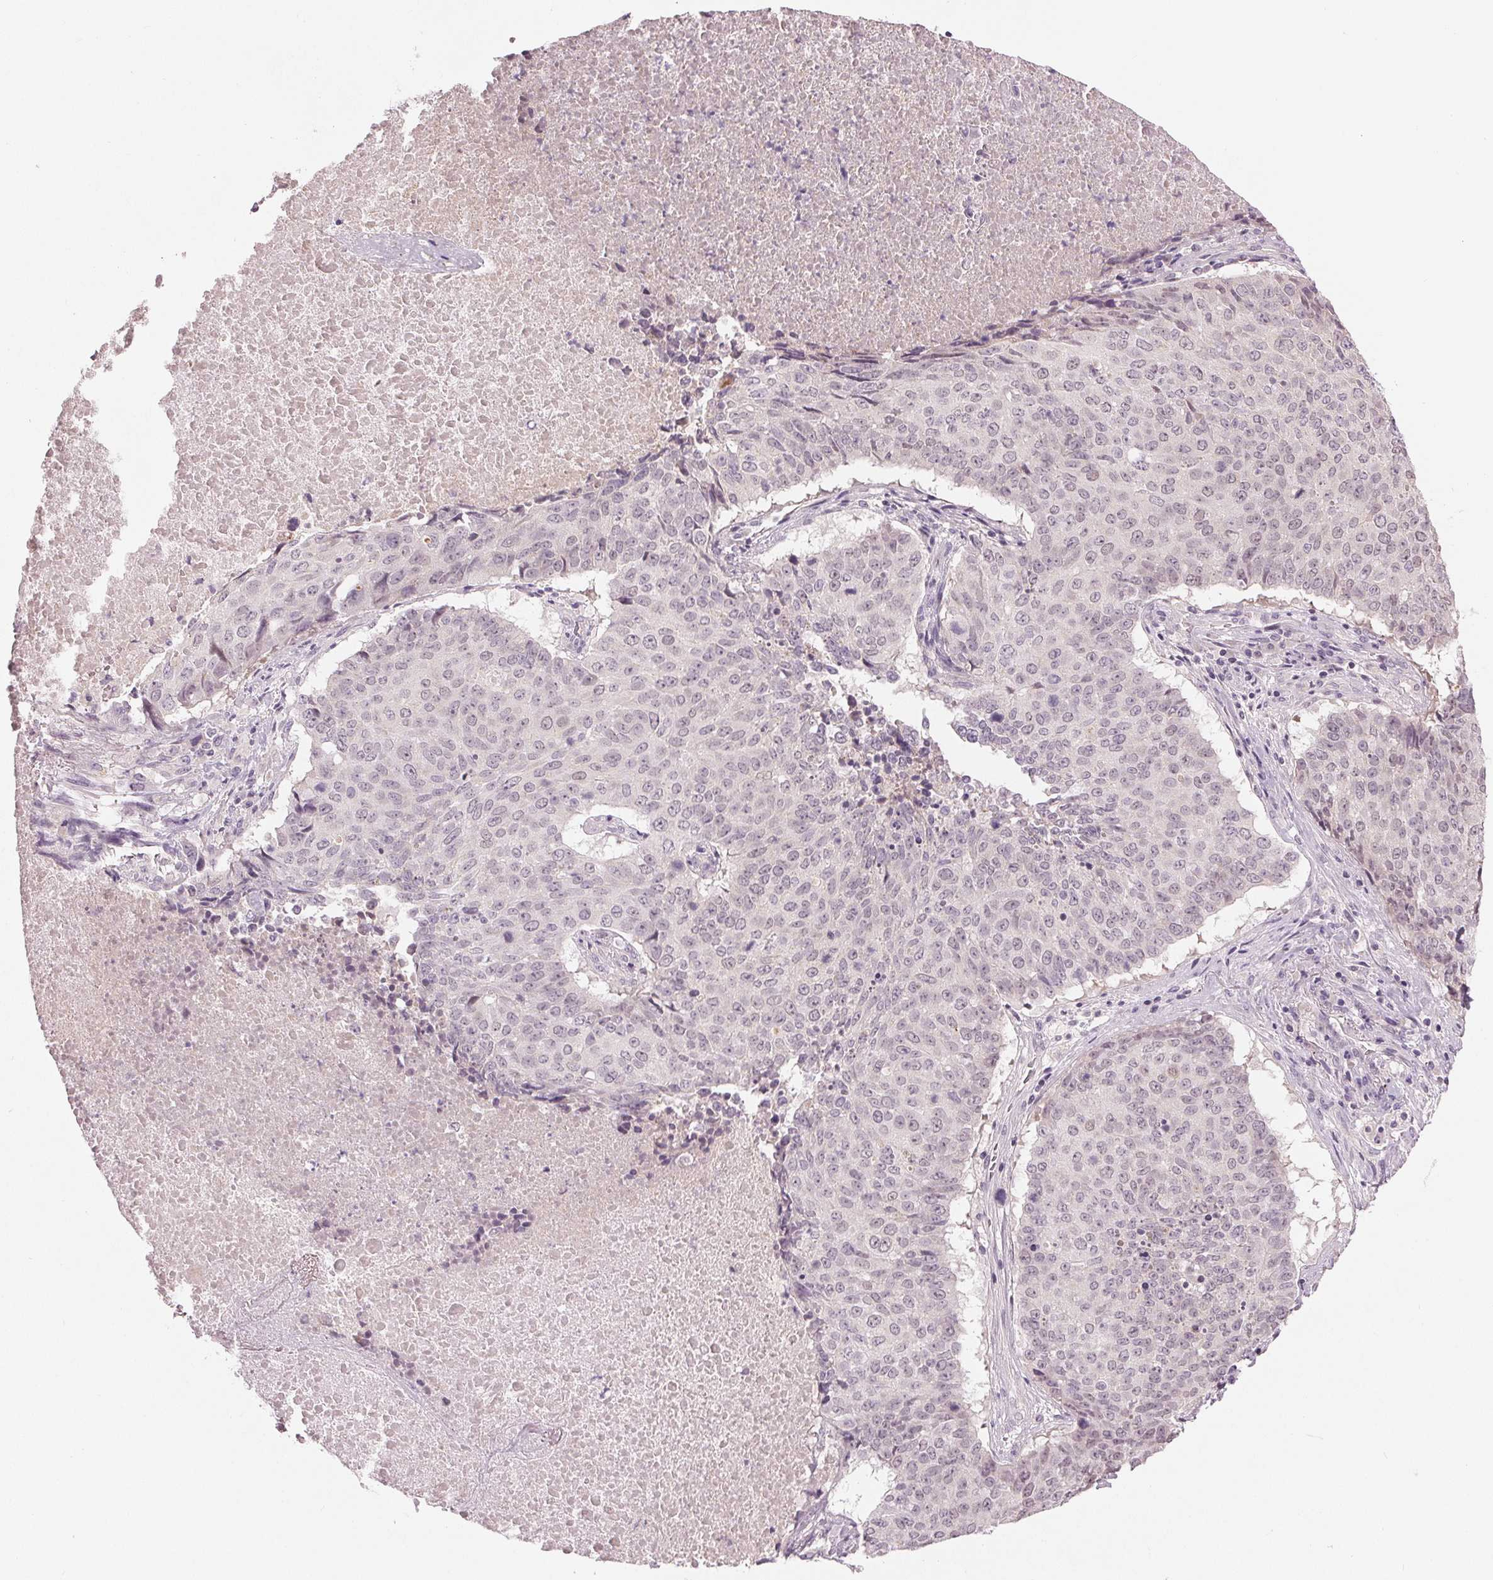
{"staining": {"intensity": "negative", "quantity": "none", "location": "none"}, "tissue": "lung cancer", "cell_type": "Tumor cells", "image_type": "cancer", "snomed": [{"axis": "morphology", "description": "Normal tissue, NOS"}, {"axis": "morphology", "description": "Squamous cell carcinoma, NOS"}, {"axis": "topography", "description": "Bronchus"}, {"axis": "topography", "description": "Lung"}], "caption": "This is an immunohistochemistry photomicrograph of lung squamous cell carcinoma. There is no positivity in tumor cells.", "gene": "ZNF605", "patient": {"sex": "male", "age": 64}}